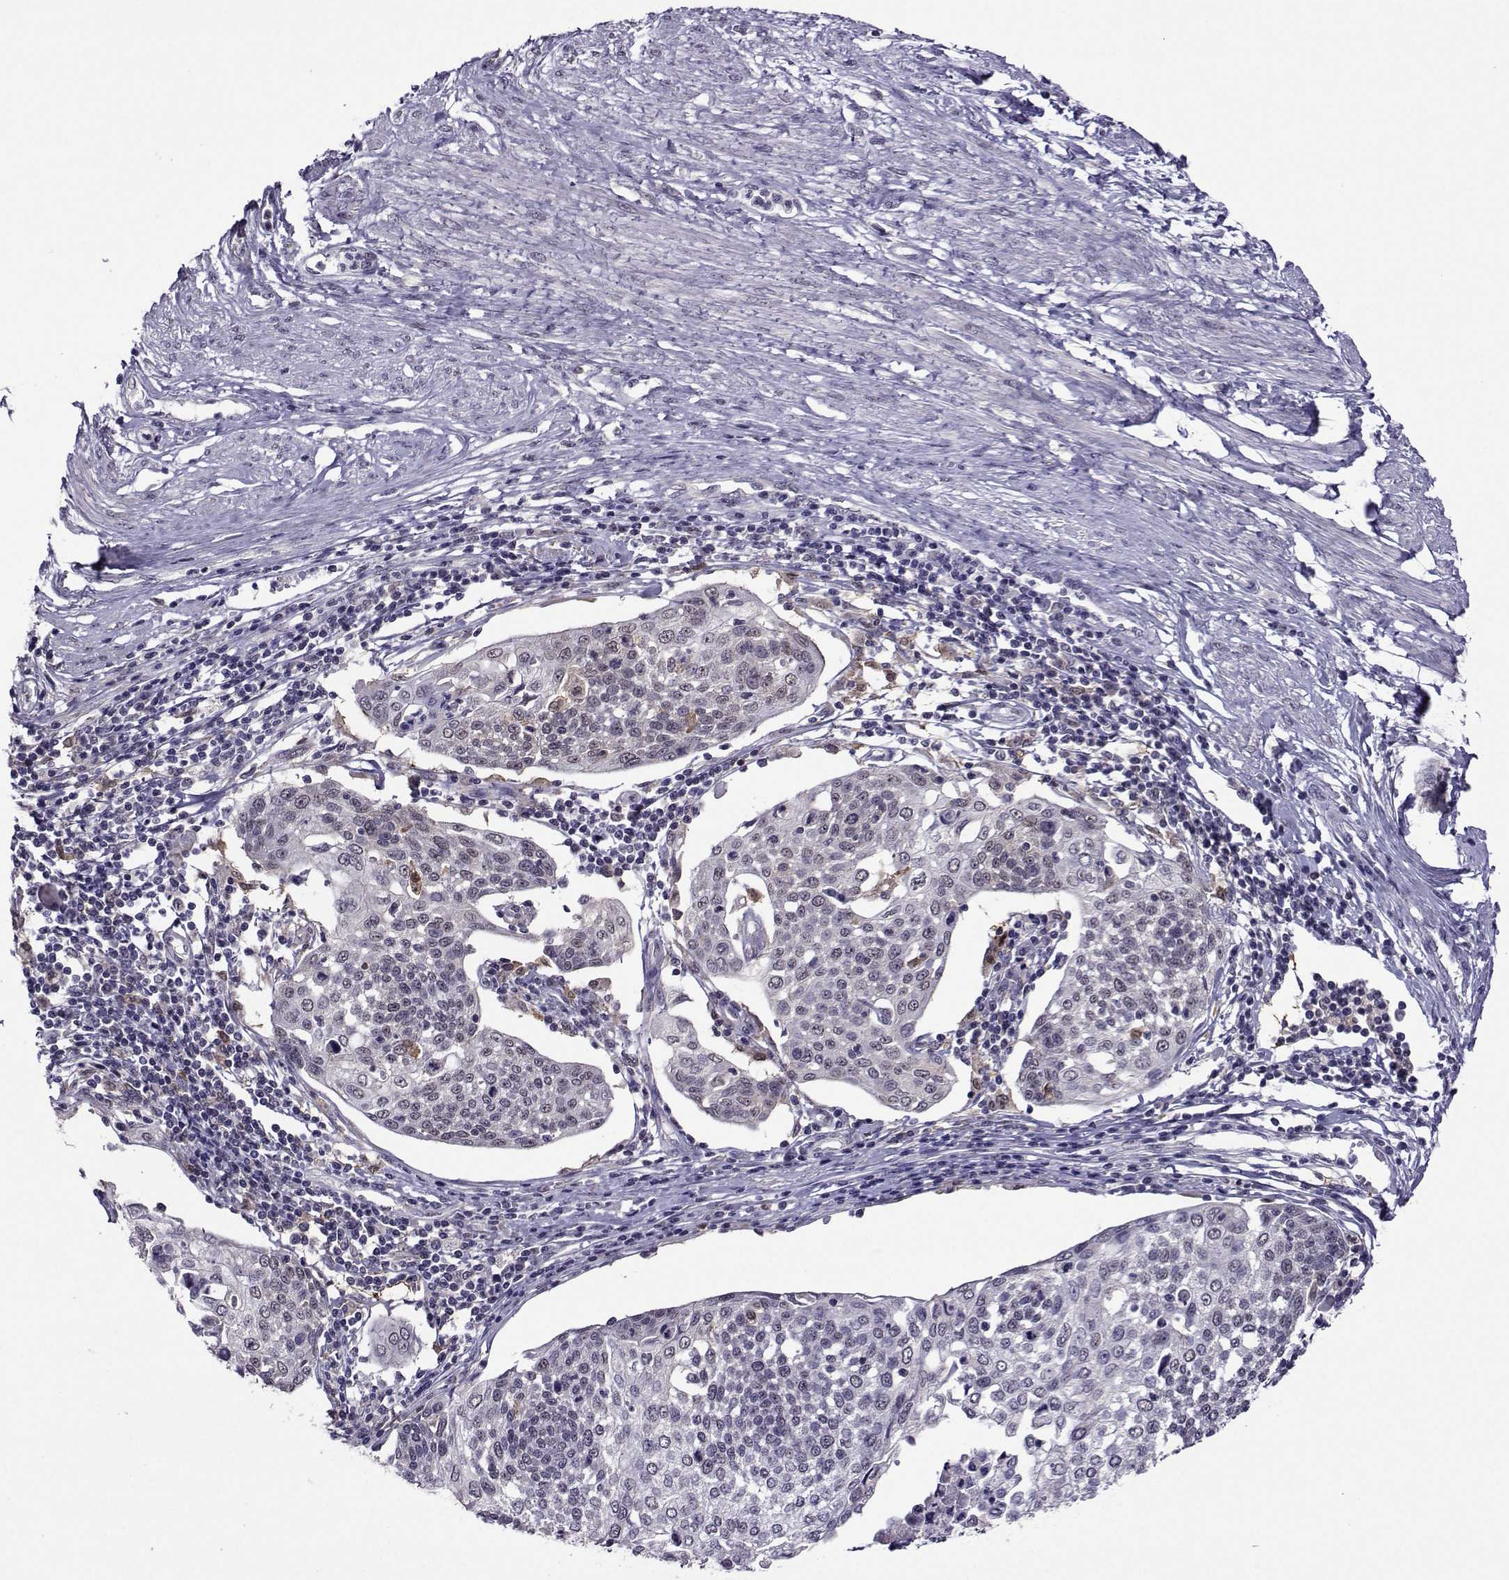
{"staining": {"intensity": "negative", "quantity": "none", "location": "none"}, "tissue": "cervical cancer", "cell_type": "Tumor cells", "image_type": "cancer", "snomed": [{"axis": "morphology", "description": "Squamous cell carcinoma, NOS"}, {"axis": "topography", "description": "Cervix"}], "caption": "This photomicrograph is of squamous cell carcinoma (cervical) stained with immunohistochemistry to label a protein in brown with the nuclei are counter-stained blue. There is no positivity in tumor cells.", "gene": "DDX20", "patient": {"sex": "female", "age": 34}}